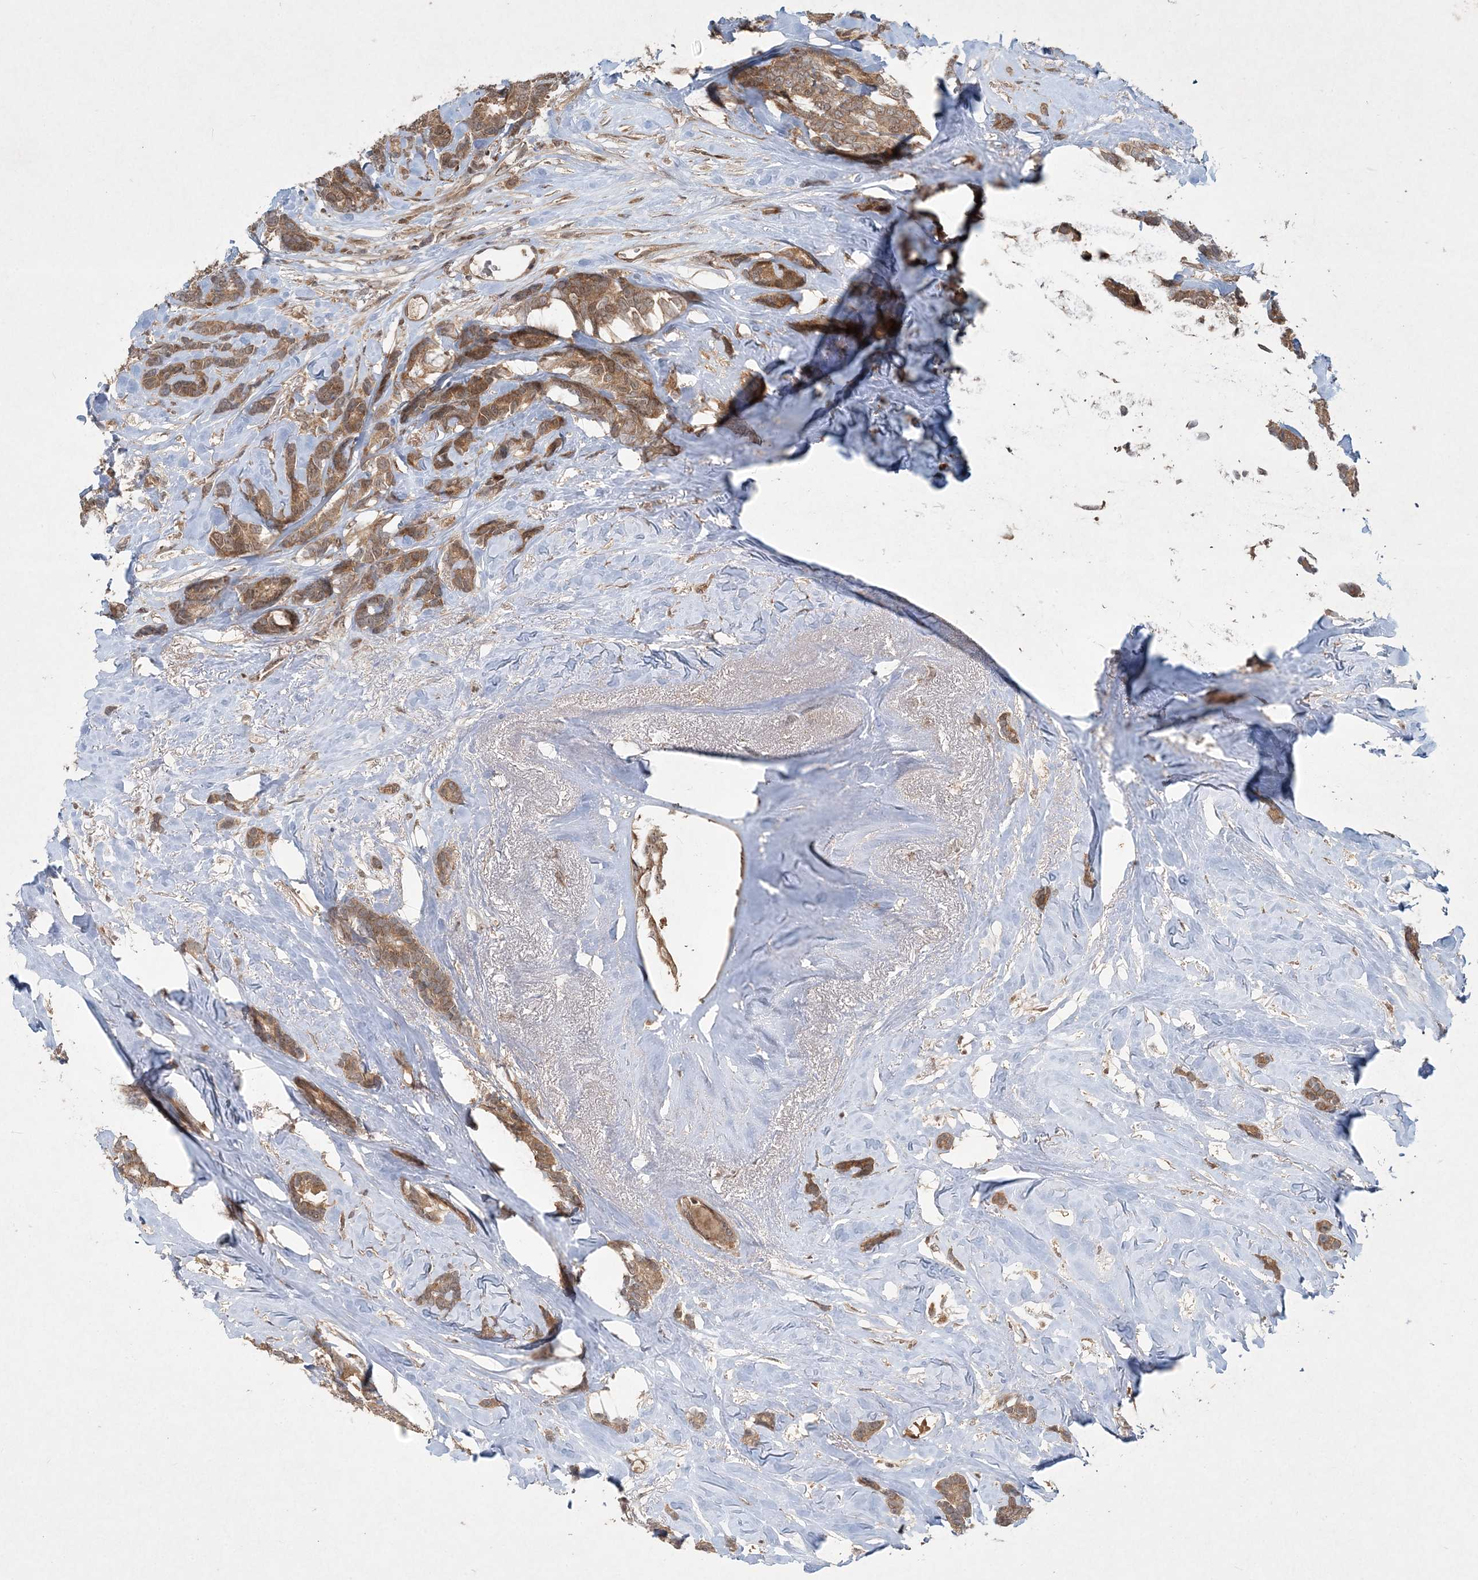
{"staining": {"intensity": "moderate", "quantity": ">75%", "location": "cytoplasmic/membranous"}, "tissue": "breast cancer", "cell_type": "Tumor cells", "image_type": "cancer", "snomed": [{"axis": "morphology", "description": "Duct carcinoma"}, {"axis": "topography", "description": "Breast"}], "caption": "The image demonstrates a brown stain indicating the presence of a protein in the cytoplasmic/membranous of tumor cells in breast cancer. The staining was performed using DAB to visualize the protein expression in brown, while the nuclei were stained in blue with hematoxylin (Magnification: 20x).", "gene": "UBR3", "patient": {"sex": "female", "age": 87}}